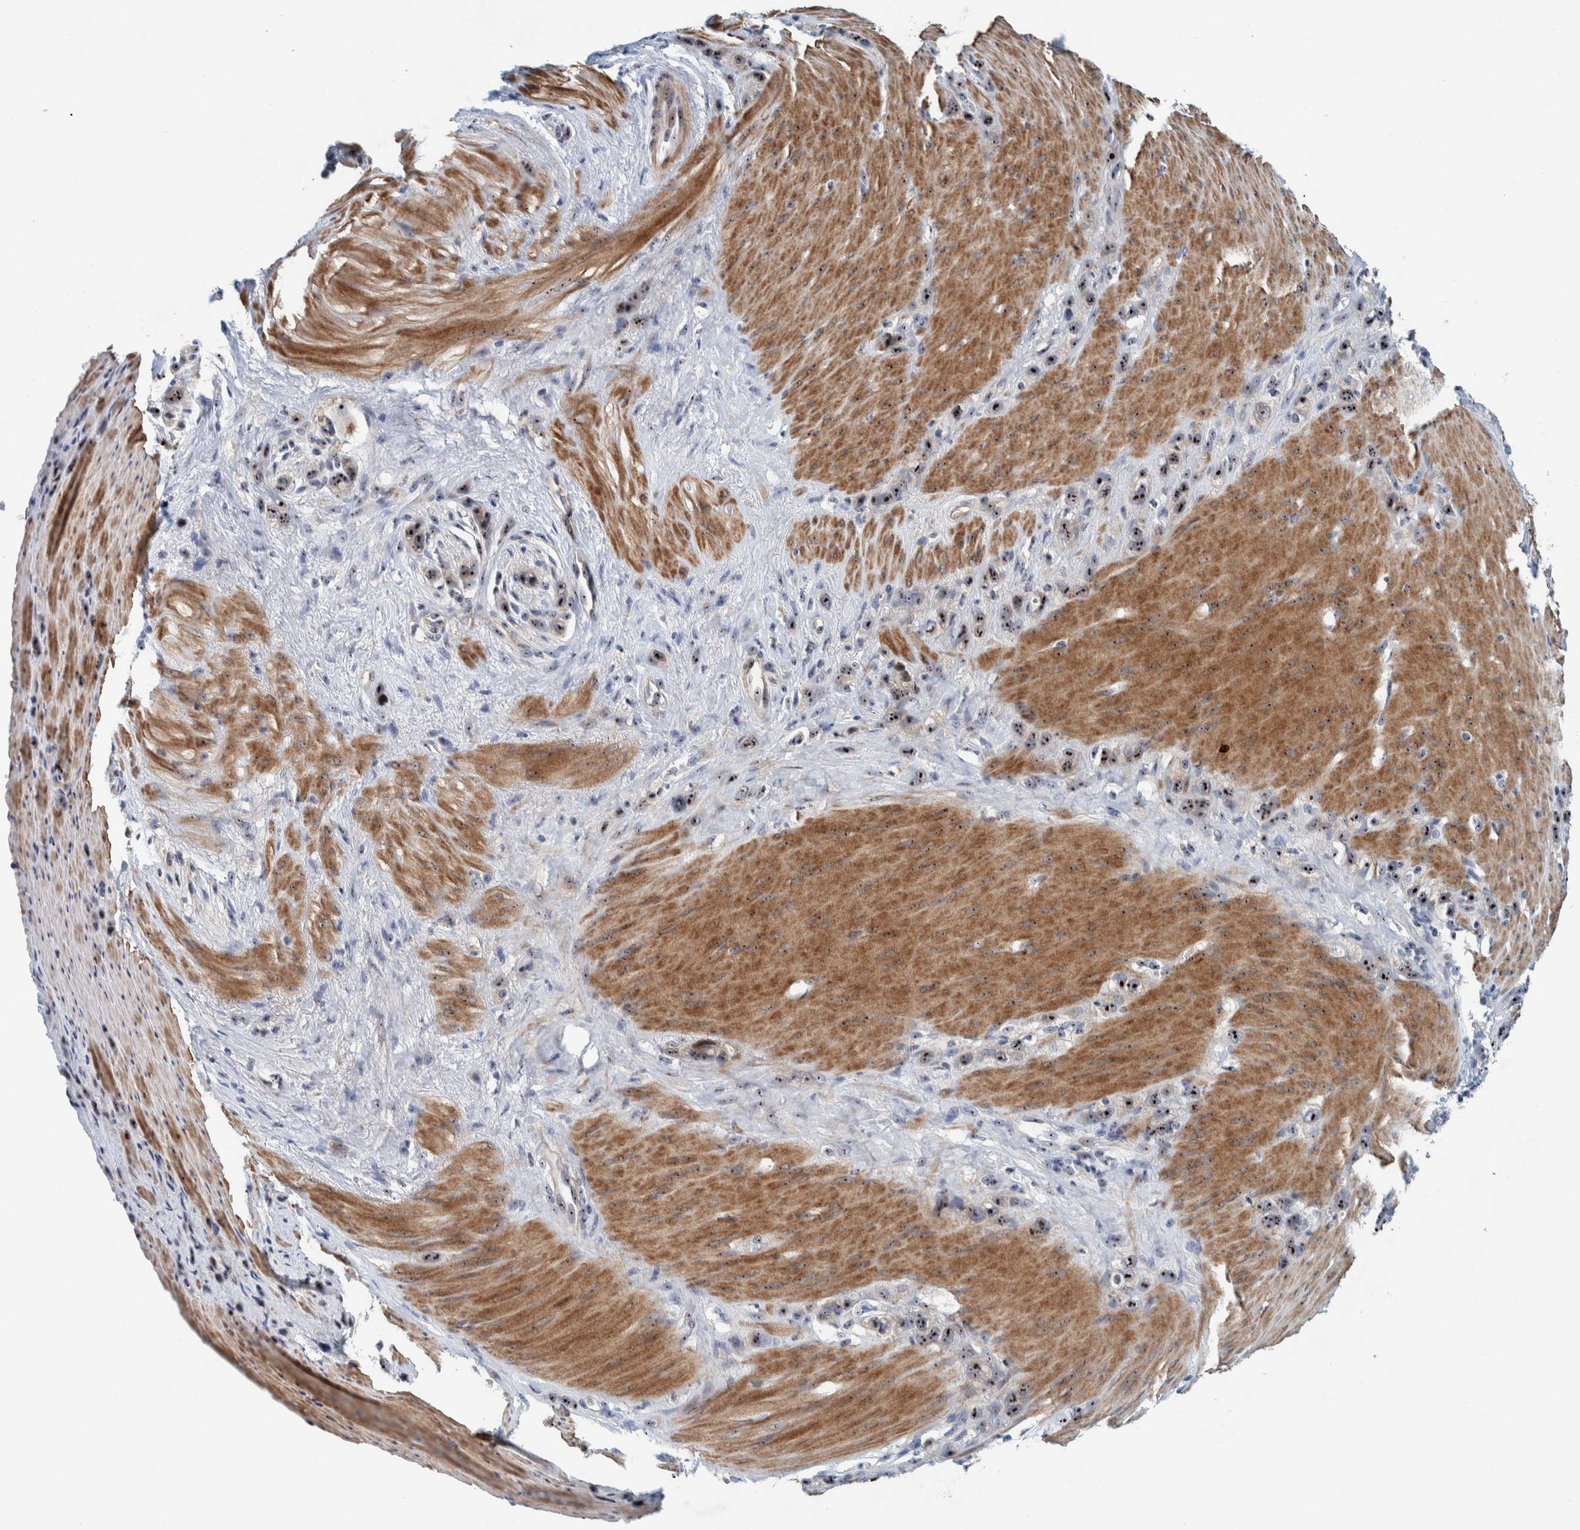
{"staining": {"intensity": "strong", "quantity": ">75%", "location": "nuclear"}, "tissue": "stomach cancer", "cell_type": "Tumor cells", "image_type": "cancer", "snomed": [{"axis": "morphology", "description": "Normal tissue, NOS"}, {"axis": "morphology", "description": "Adenocarcinoma, NOS"}, {"axis": "morphology", "description": "Adenocarcinoma, High grade"}, {"axis": "topography", "description": "Stomach, upper"}, {"axis": "topography", "description": "Stomach"}], "caption": "Immunohistochemistry of stomach cancer (high-grade adenocarcinoma) exhibits high levels of strong nuclear positivity in approximately >75% of tumor cells.", "gene": "NOL11", "patient": {"sex": "female", "age": 65}}